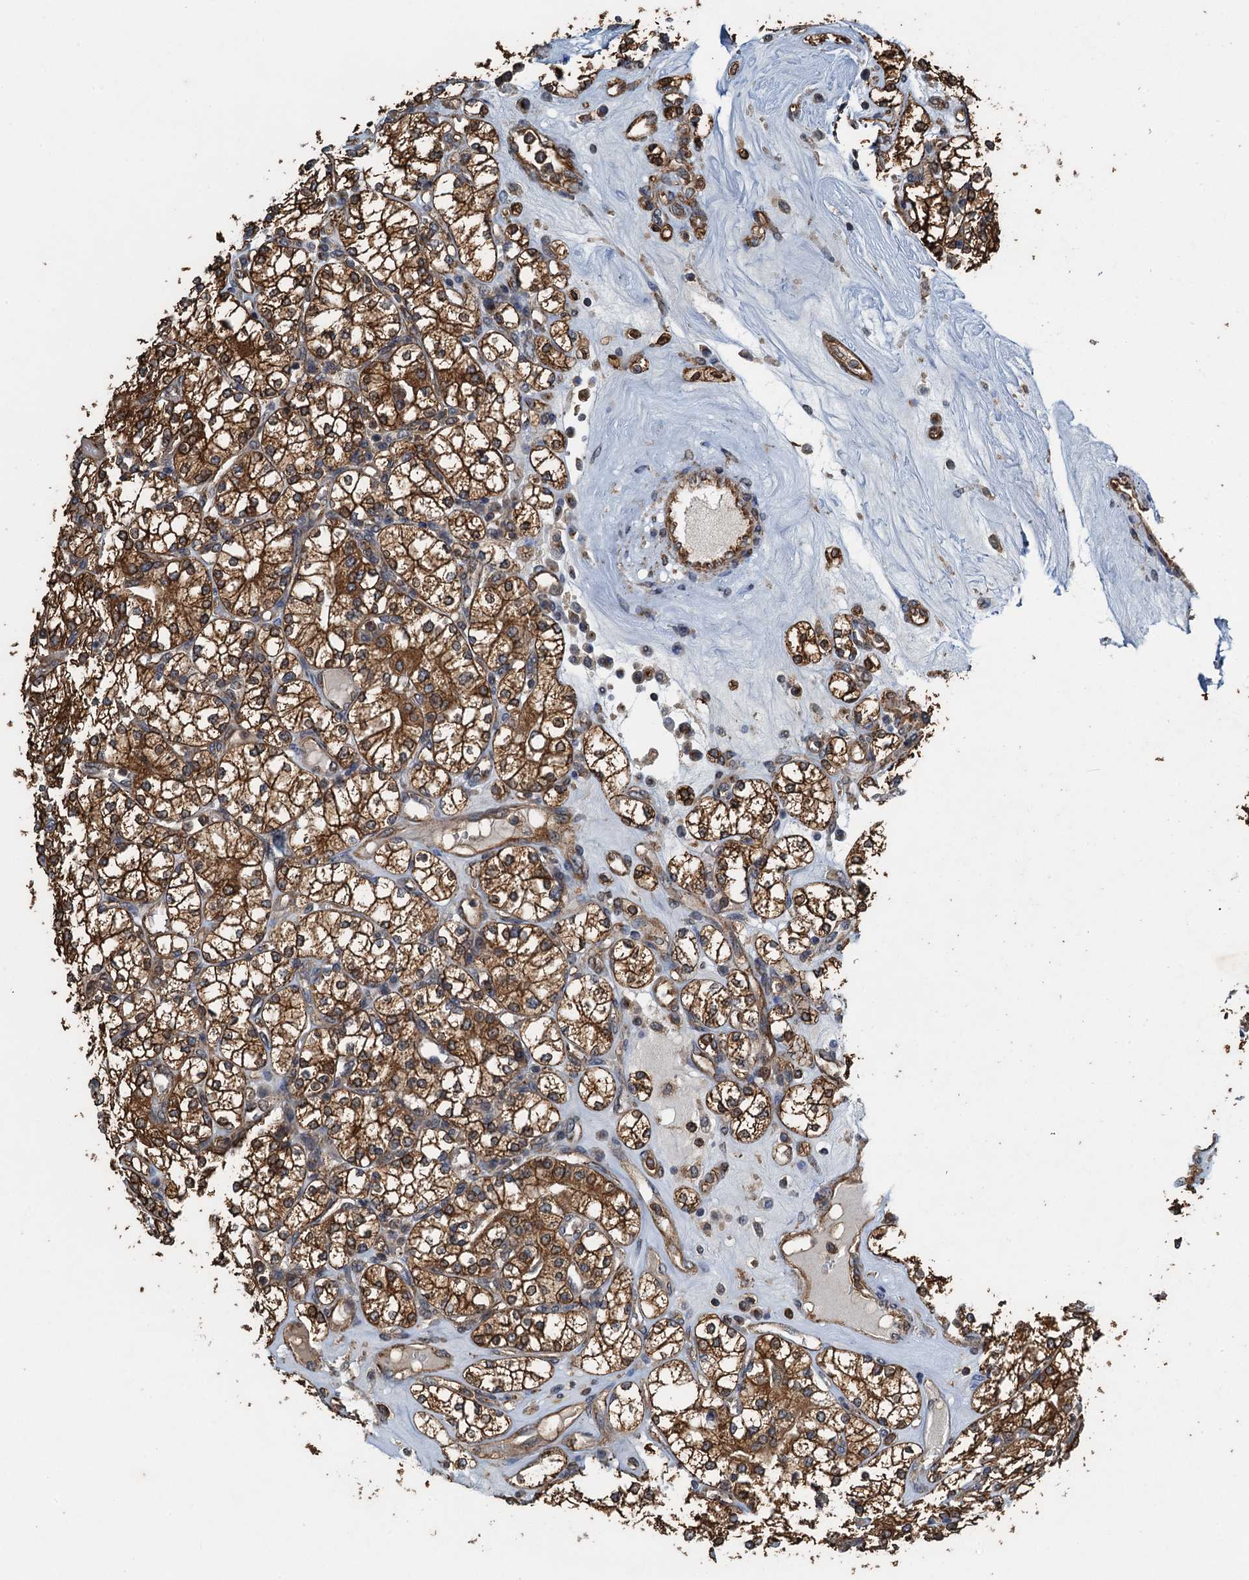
{"staining": {"intensity": "strong", "quantity": ">75%", "location": "cytoplasmic/membranous"}, "tissue": "renal cancer", "cell_type": "Tumor cells", "image_type": "cancer", "snomed": [{"axis": "morphology", "description": "Adenocarcinoma, NOS"}, {"axis": "topography", "description": "Kidney"}], "caption": "High-magnification brightfield microscopy of renal cancer (adenocarcinoma) stained with DAB (3,3'-diaminobenzidine) (brown) and counterstained with hematoxylin (blue). tumor cells exhibit strong cytoplasmic/membranous positivity is present in about>75% of cells.", "gene": "WHAMM", "patient": {"sex": "male", "age": 77}}